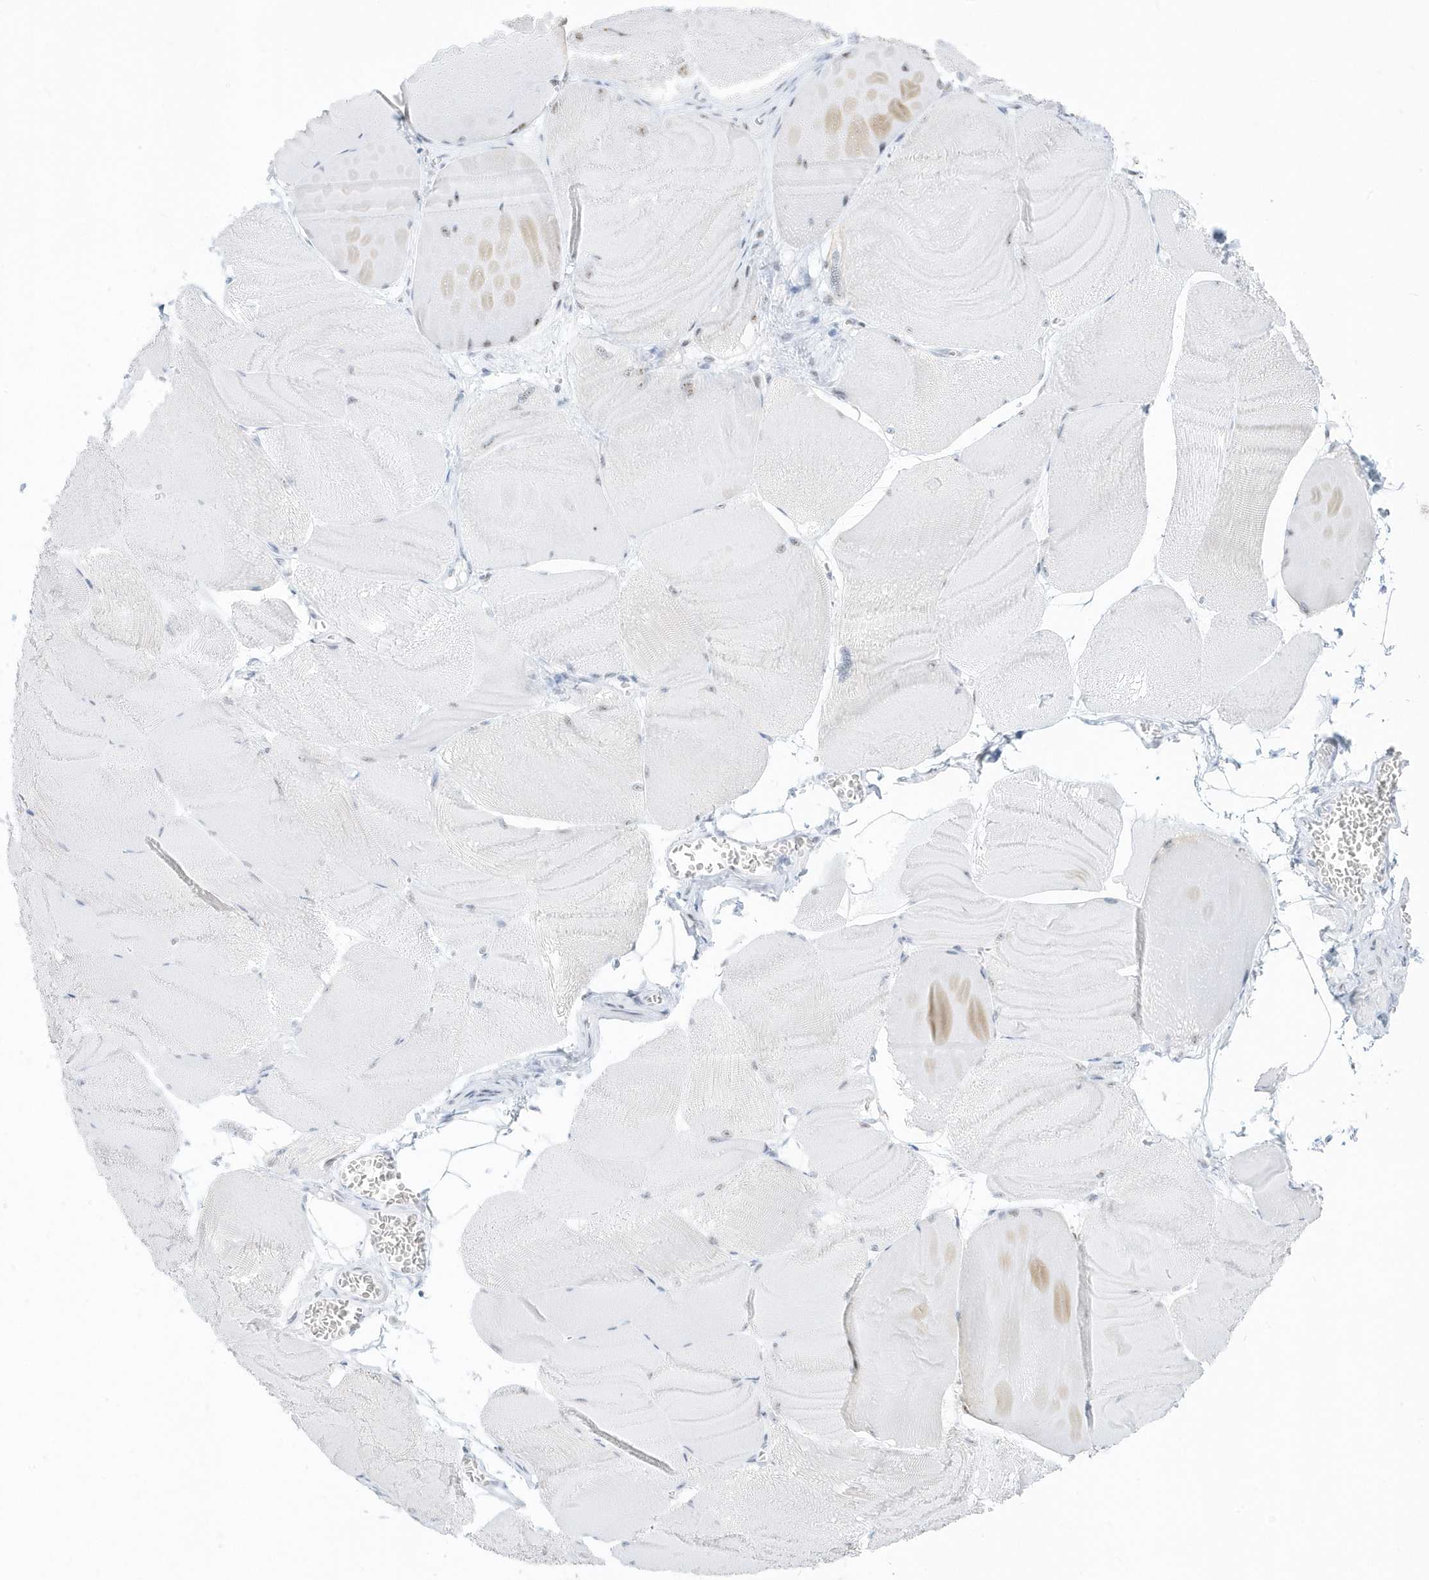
{"staining": {"intensity": "negative", "quantity": "none", "location": "none"}, "tissue": "skeletal muscle", "cell_type": "Myocytes", "image_type": "normal", "snomed": [{"axis": "morphology", "description": "Normal tissue, NOS"}, {"axis": "morphology", "description": "Basal cell carcinoma"}, {"axis": "topography", "description": "Skeletal muscle"}], "caption": "This is an immunohistochemistry image of unremarkable human skeletal muscle. There is no staining in myocytes.", "gene": "PLEKHN1", "patient": {"sex": "female", "age": 64}}